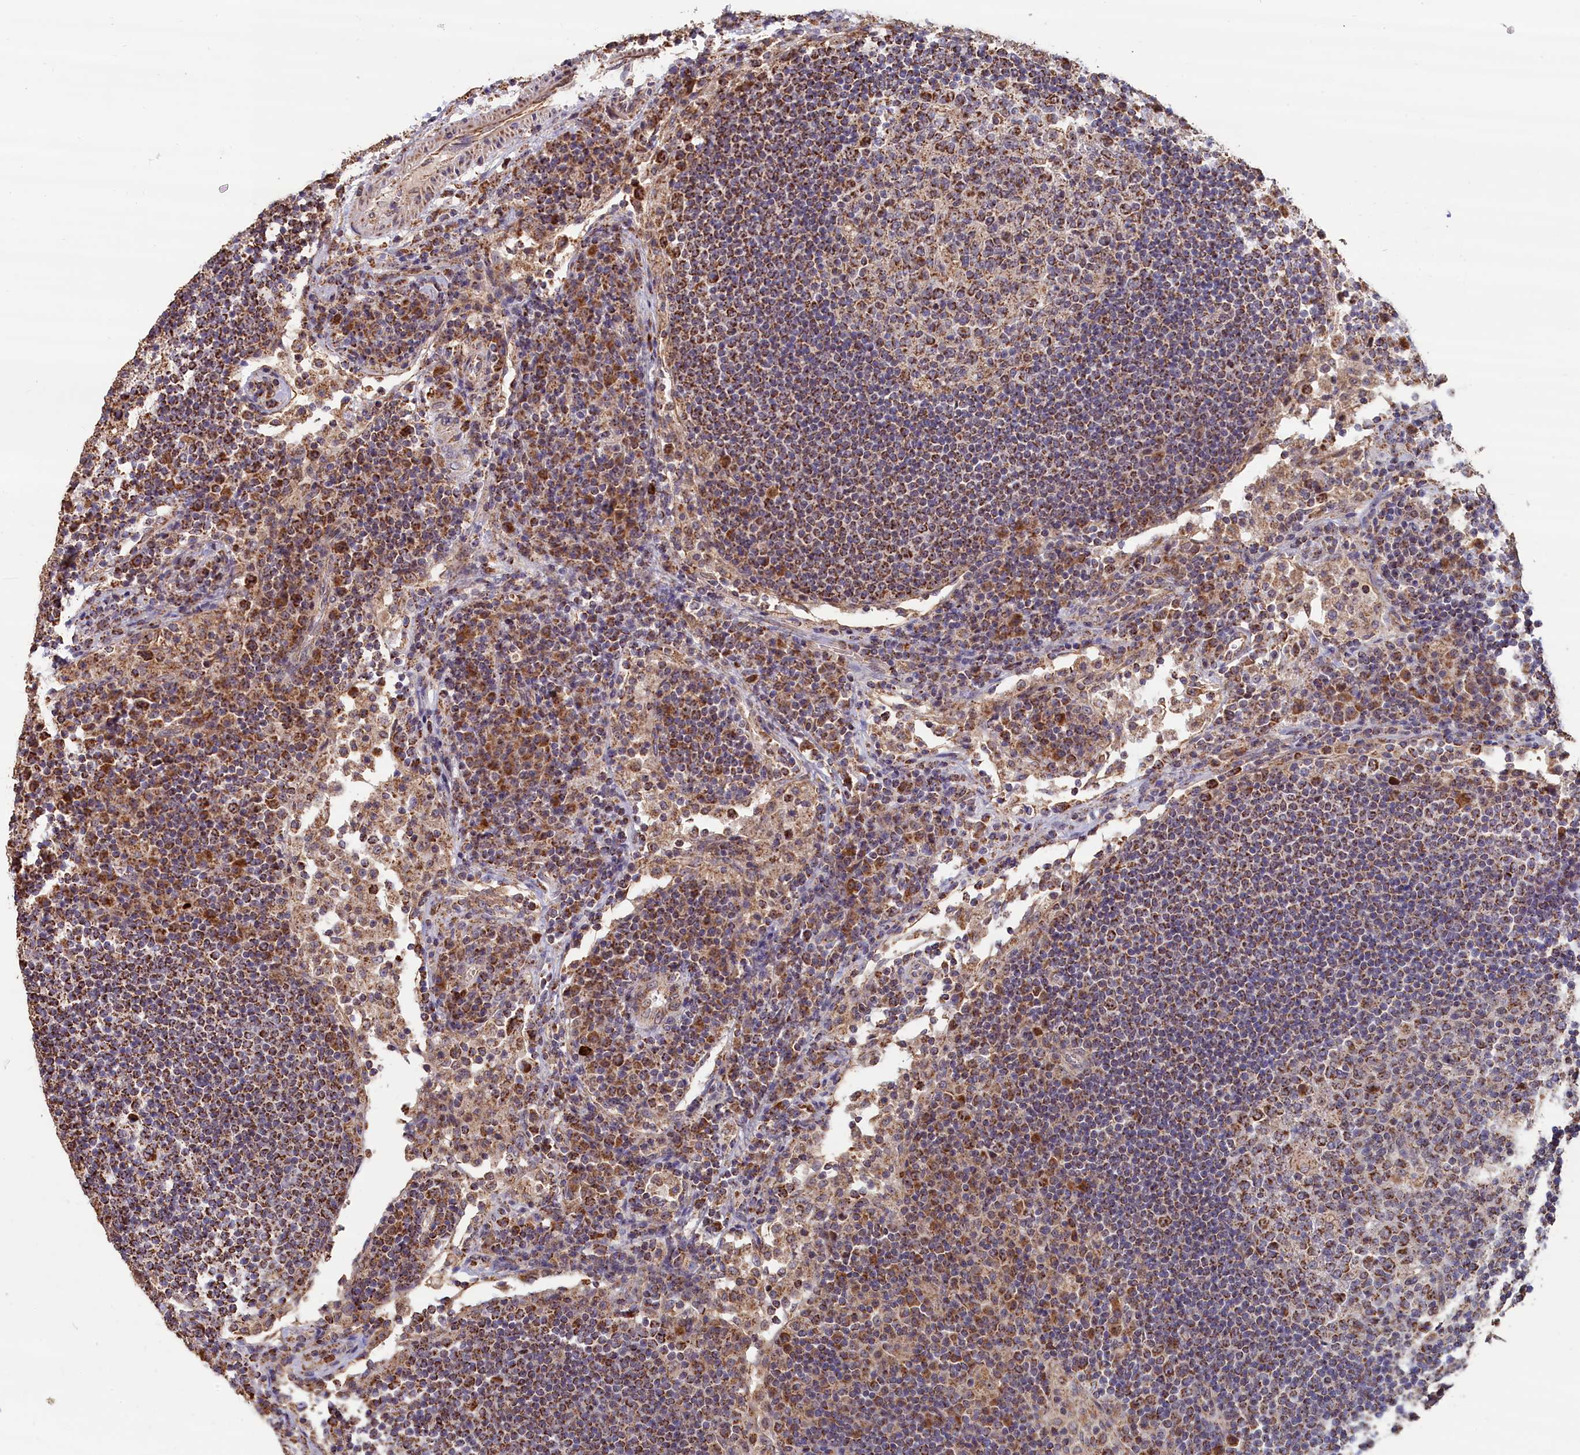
{"staining": {"intensity": "moderate", "quantity": "25%-75%", "location": "cytoplasmic/membranous"}, "tissue": "lymph node", "cell_type": "Germinal center cells", "image_type": "normal", "snomed": [{"axis": "morphology", "description": "Normal tissue, NOS"}, {"axis": "topography", "description": "Lymph node"}], "caption": "An IHC photomicrograph of normal tissue is shown. Protein staining in brown highlights moderate cytoplasmic/membranous positivity in lymph node within germinal center cells.", "gene": "ENSG00000269825", "patient": {"sex": "female", "age": 53}}